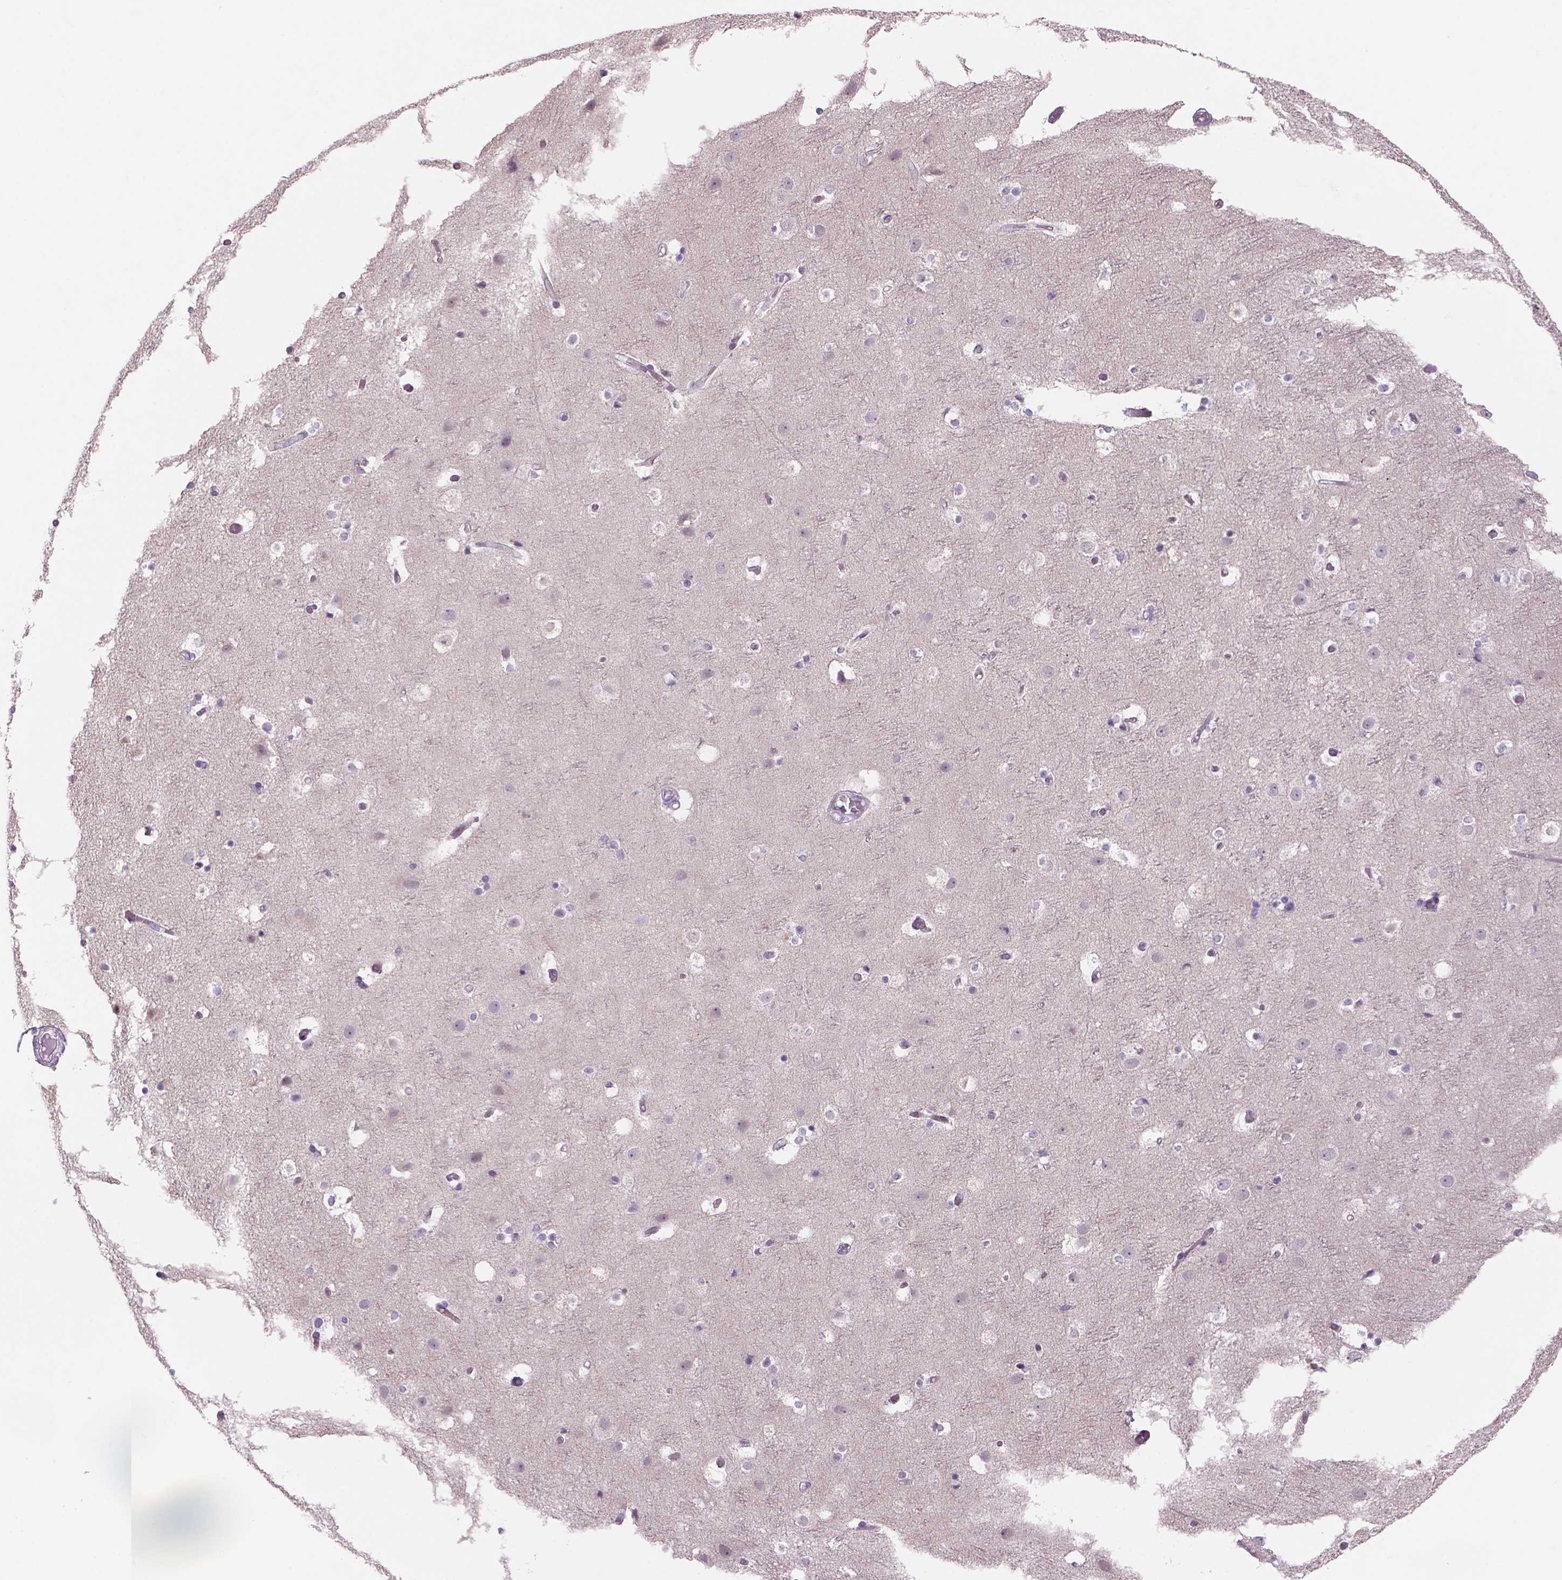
{"staining": {"intensity": "negative", "quantity": "none", "location": "none"}, "tissue": "cerebral cortex", "cell_type": "Endothelial cells", "image_type": "normal", "snomed": [{"axis": "morphology", "description": "Normal tissue, NOS"}, {"axis": "topography", "description": "Cerebral cortex"}], "caption": "Endothelial cells are negative for brown protein staining in unremarkable cerebral cortex. Brightfield microscopy of immunohistochemistry stained with DAB (brown) and hematoxylin (blue), captured at high magnification.", "gene": "ADGRV1", "patient": {"sex": "female", "age": 52}}